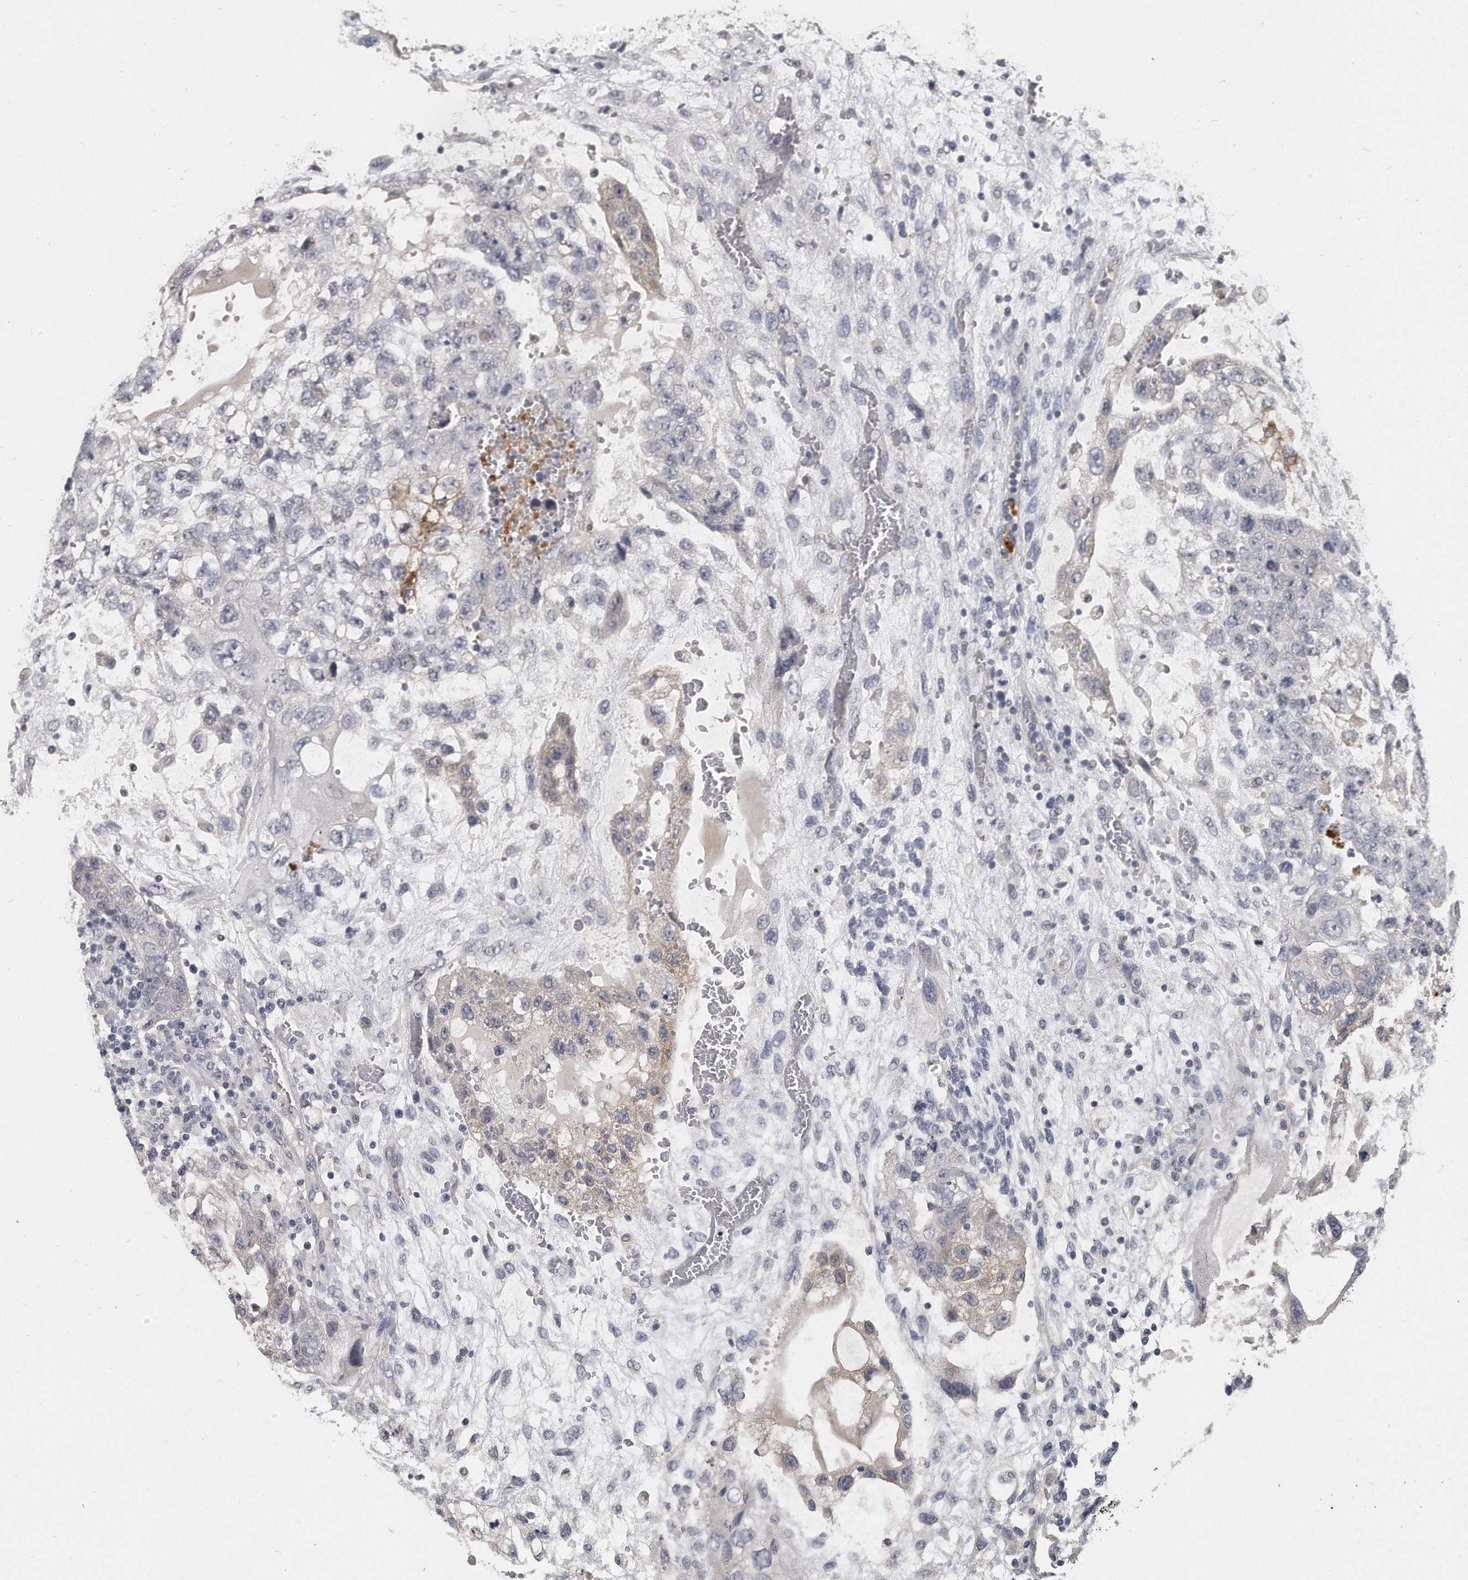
{"staining": {"intensity": "negative", "quantity": "none", "location": "none"}, "tissue": "testis cancer", "cell_type": "Tumor cells", "image_type": "cancer", "snomed": [{"axis": "morphology", "description": "Carcinoma, Embryonal, NOS"}, {"axis": "topography", "description": "Testis"}], "caption": "Immunohistochemistry (IHC) of human embryonal carcinoma (testis) reveals no positivity in tumor cells.", "gene": "KLHL7", "patient": {"sex": "male", "age": 36}}